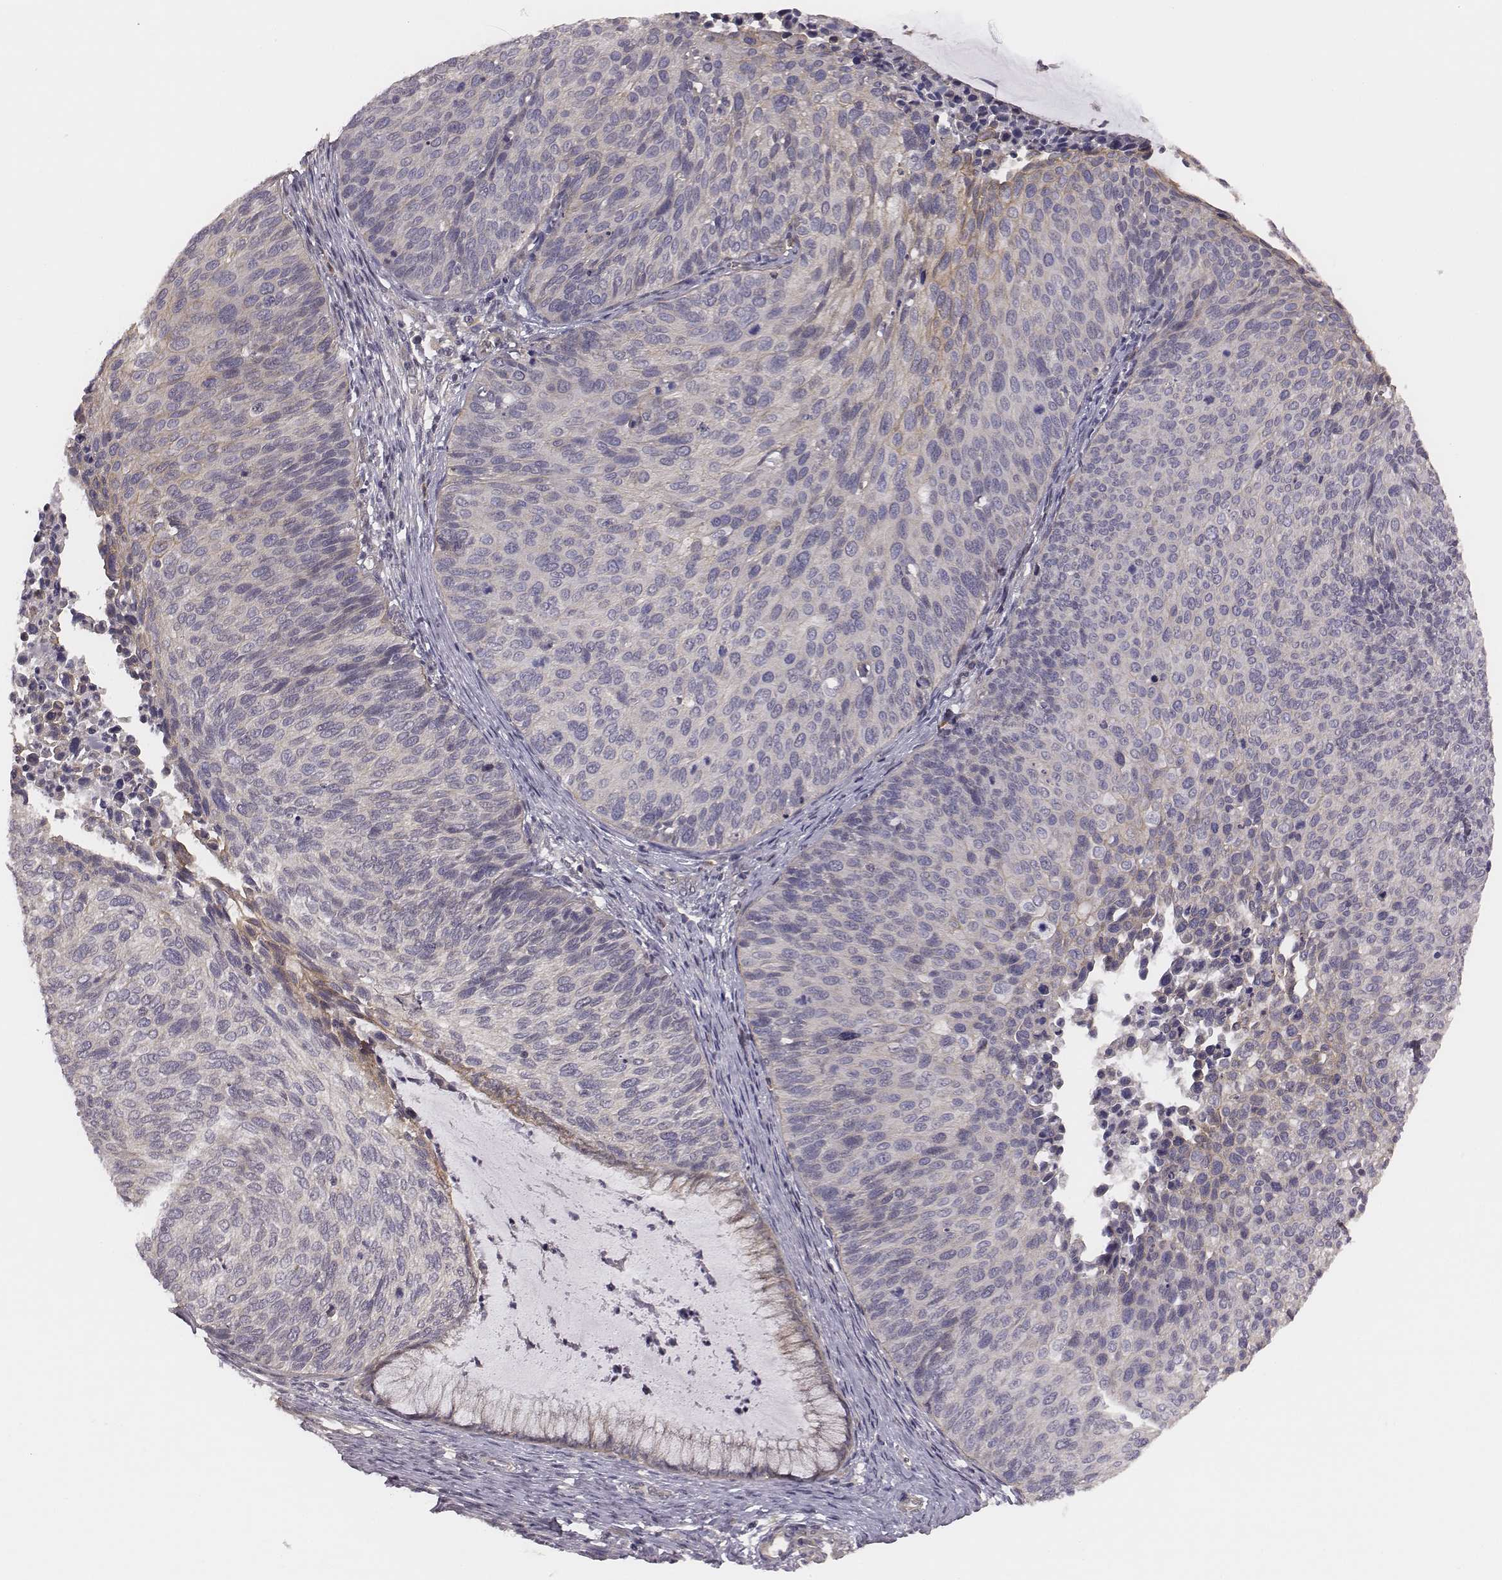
{"staining": {"intensity": "negative", "quantity": "none", "location": "none"}, "tissue": "cervical cancer", "cell_type": "Tumor cells", "image_type": "cancer", "snomed": [{"axis": "morphology", "description": "Squamous cell carcinoma, NOS"}, {"axis": "topography", "description": "Cervix"}], "caption": "The IHC micrograph has no significant staining in tumor cells of squamous cell carcinoma (cervical) tissue.", "gene": "SCARF1", "patient": {"sex": "female", "age": 36}}